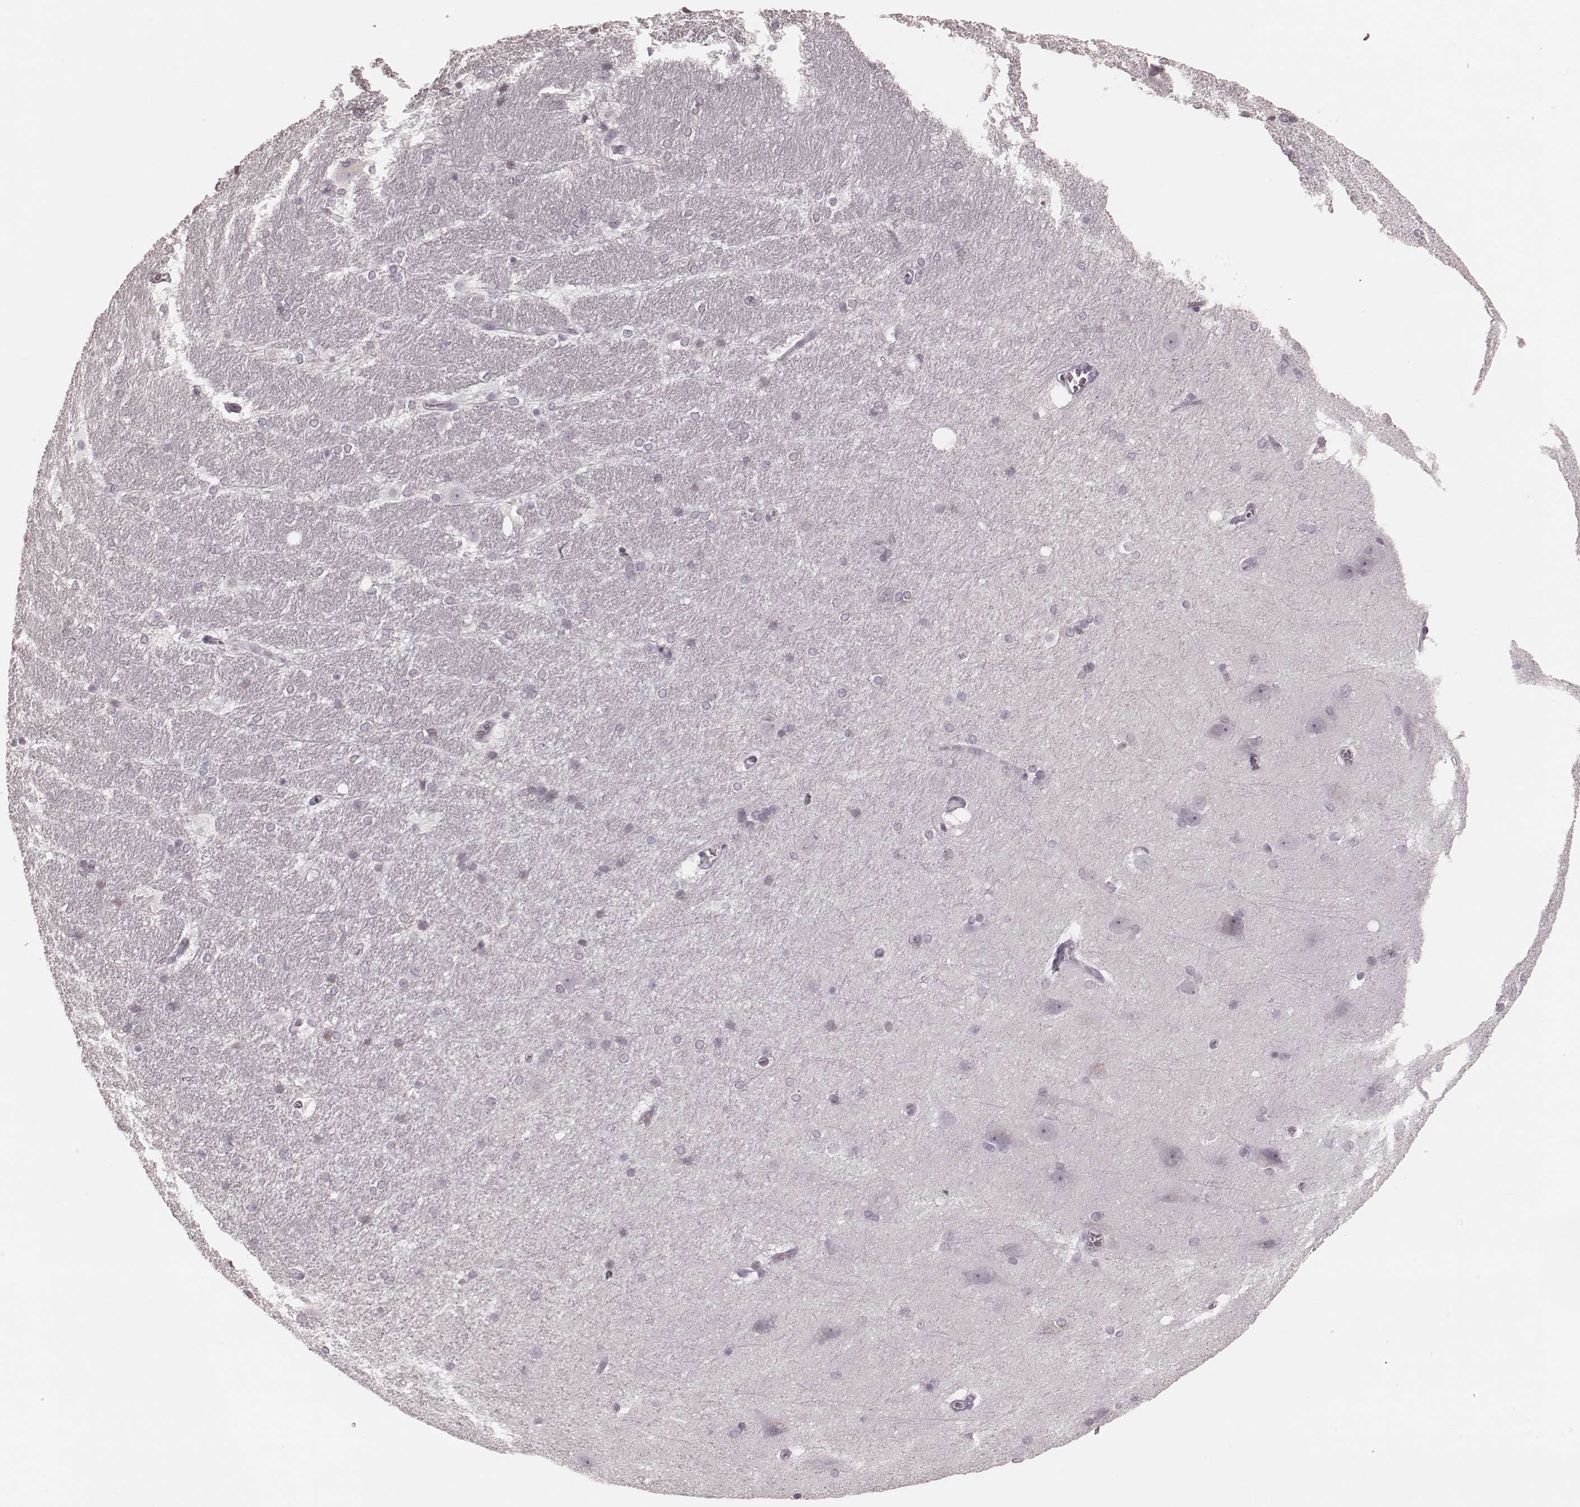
{"staining": {"intensity": "negative", "quantity": "none", "location": "none"}, "tissue": "hippocampus", "cell_type": "Glial cells", "image_type": "normal", "snomed": [{"axis": "morphology", "description": "Normal tissue, NOS"}, {"axis": "topography", "description": "Cerebral cortex"}, {"axis": "topography", "description": "Hippocampus"}], "caption": "Immunohistochemistry photomicrograph of normal hippocampus: human hippocampus stained with DAB demonstrates no significant protein positivity in glial cells. (DAB immunohistochemistry (IHC) visualized using brightfield microscopy, high magnification).", "gene": "KRT74", "patient": {"sex": "female", "age": 19}}